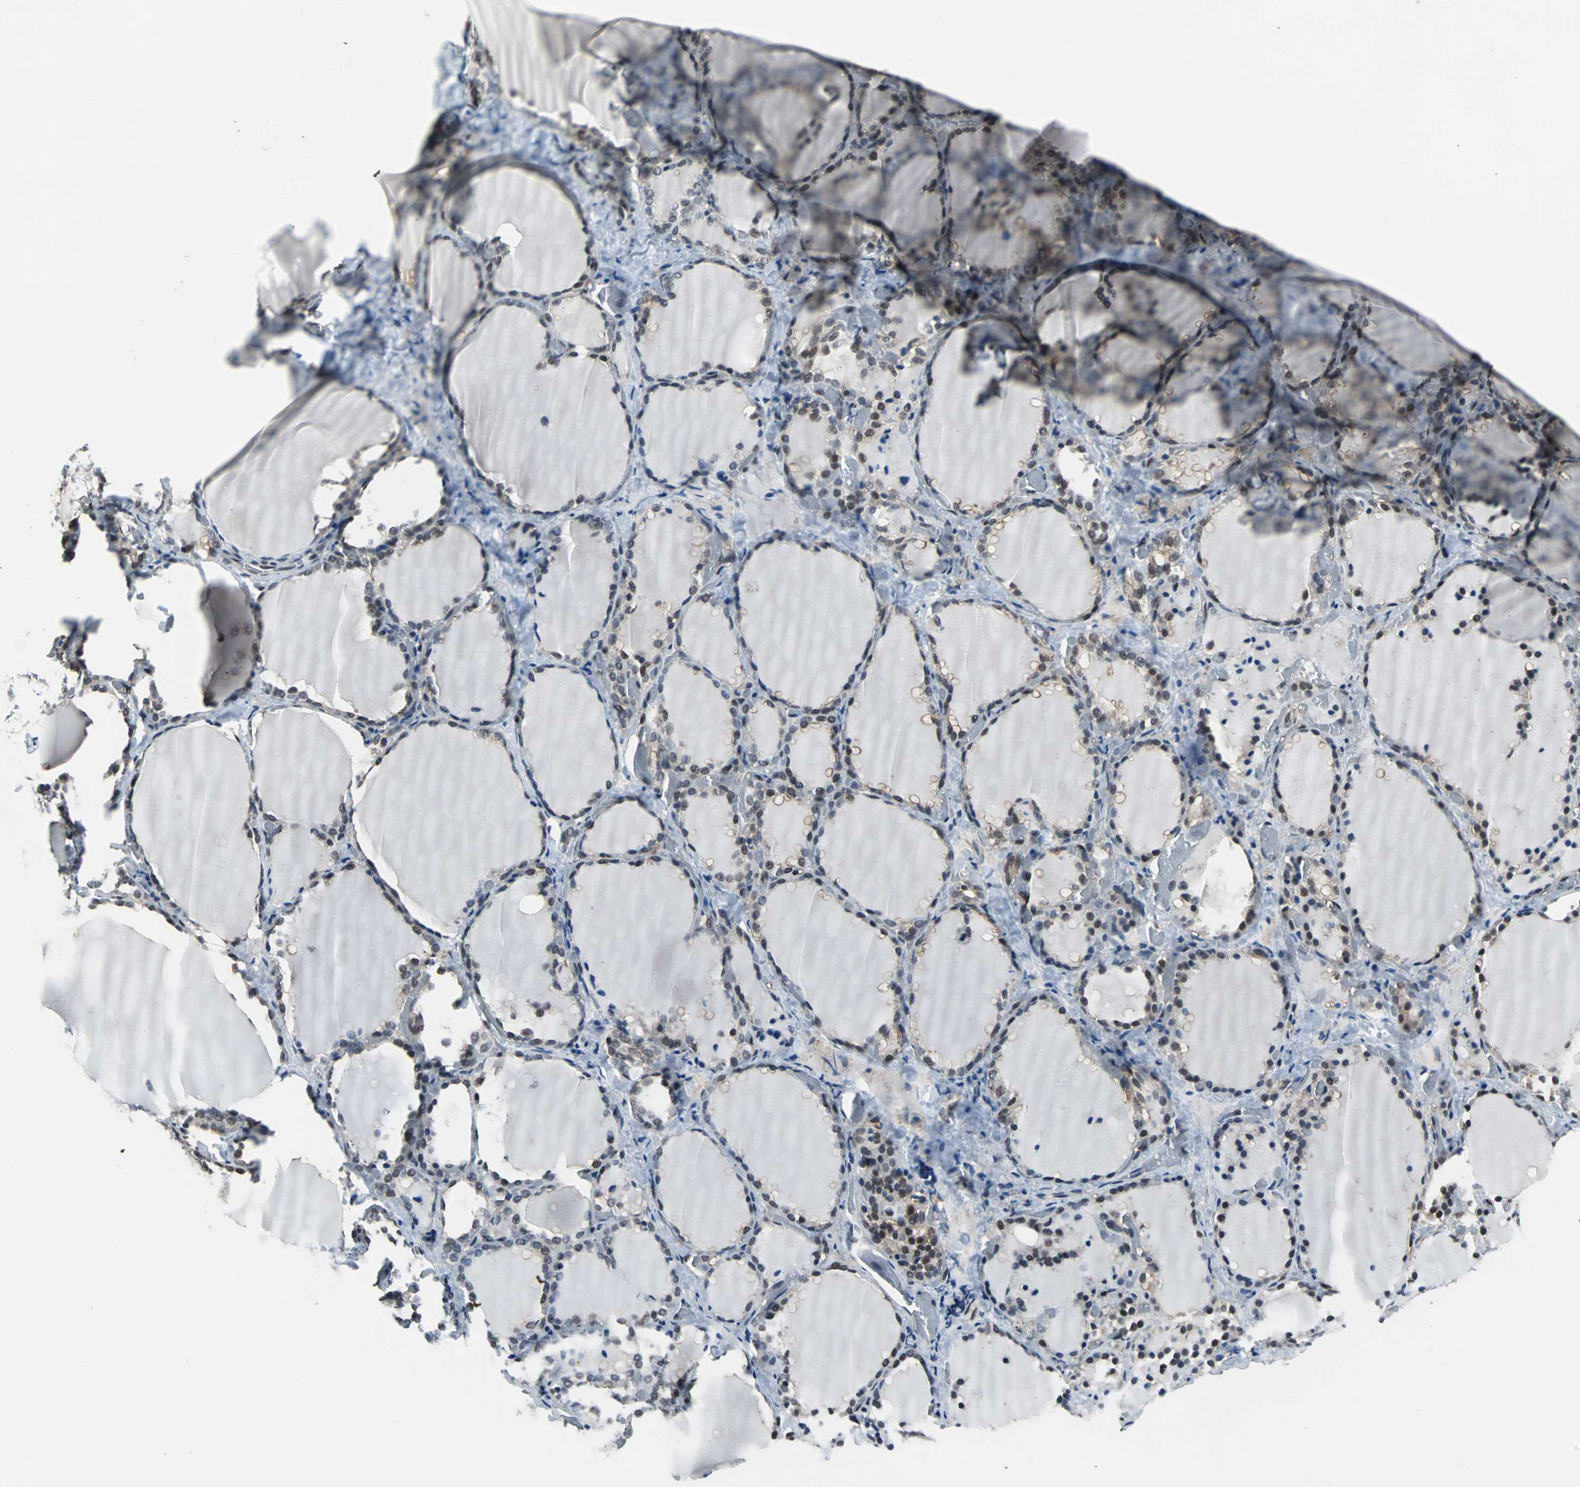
{"staining": {"intensity": "moderate", "quantity": ">75%", "location": "cytoplasmic/membranous"}, "tissue": "thyroid gland", "cell_type": "Glandular cells", "image_type": "normal", "snomed": [{"axis": "morphology", "description": "Normal tissue, NOS"}, {"axis": "morphology", "description": "Papillary adenocarcinoma, NOS"}, {"axis": "topography", "description": "Thyroid gland"}], "caption": "Approximately >75% of glandular cells in unremarkable thyroid gland demonstrate moderate cytoplasmic/membranous protein staining as visualized by brown immunohistochemical staining.", "gene": "VCP", "patient": {"sex": "female", "age": 30}}